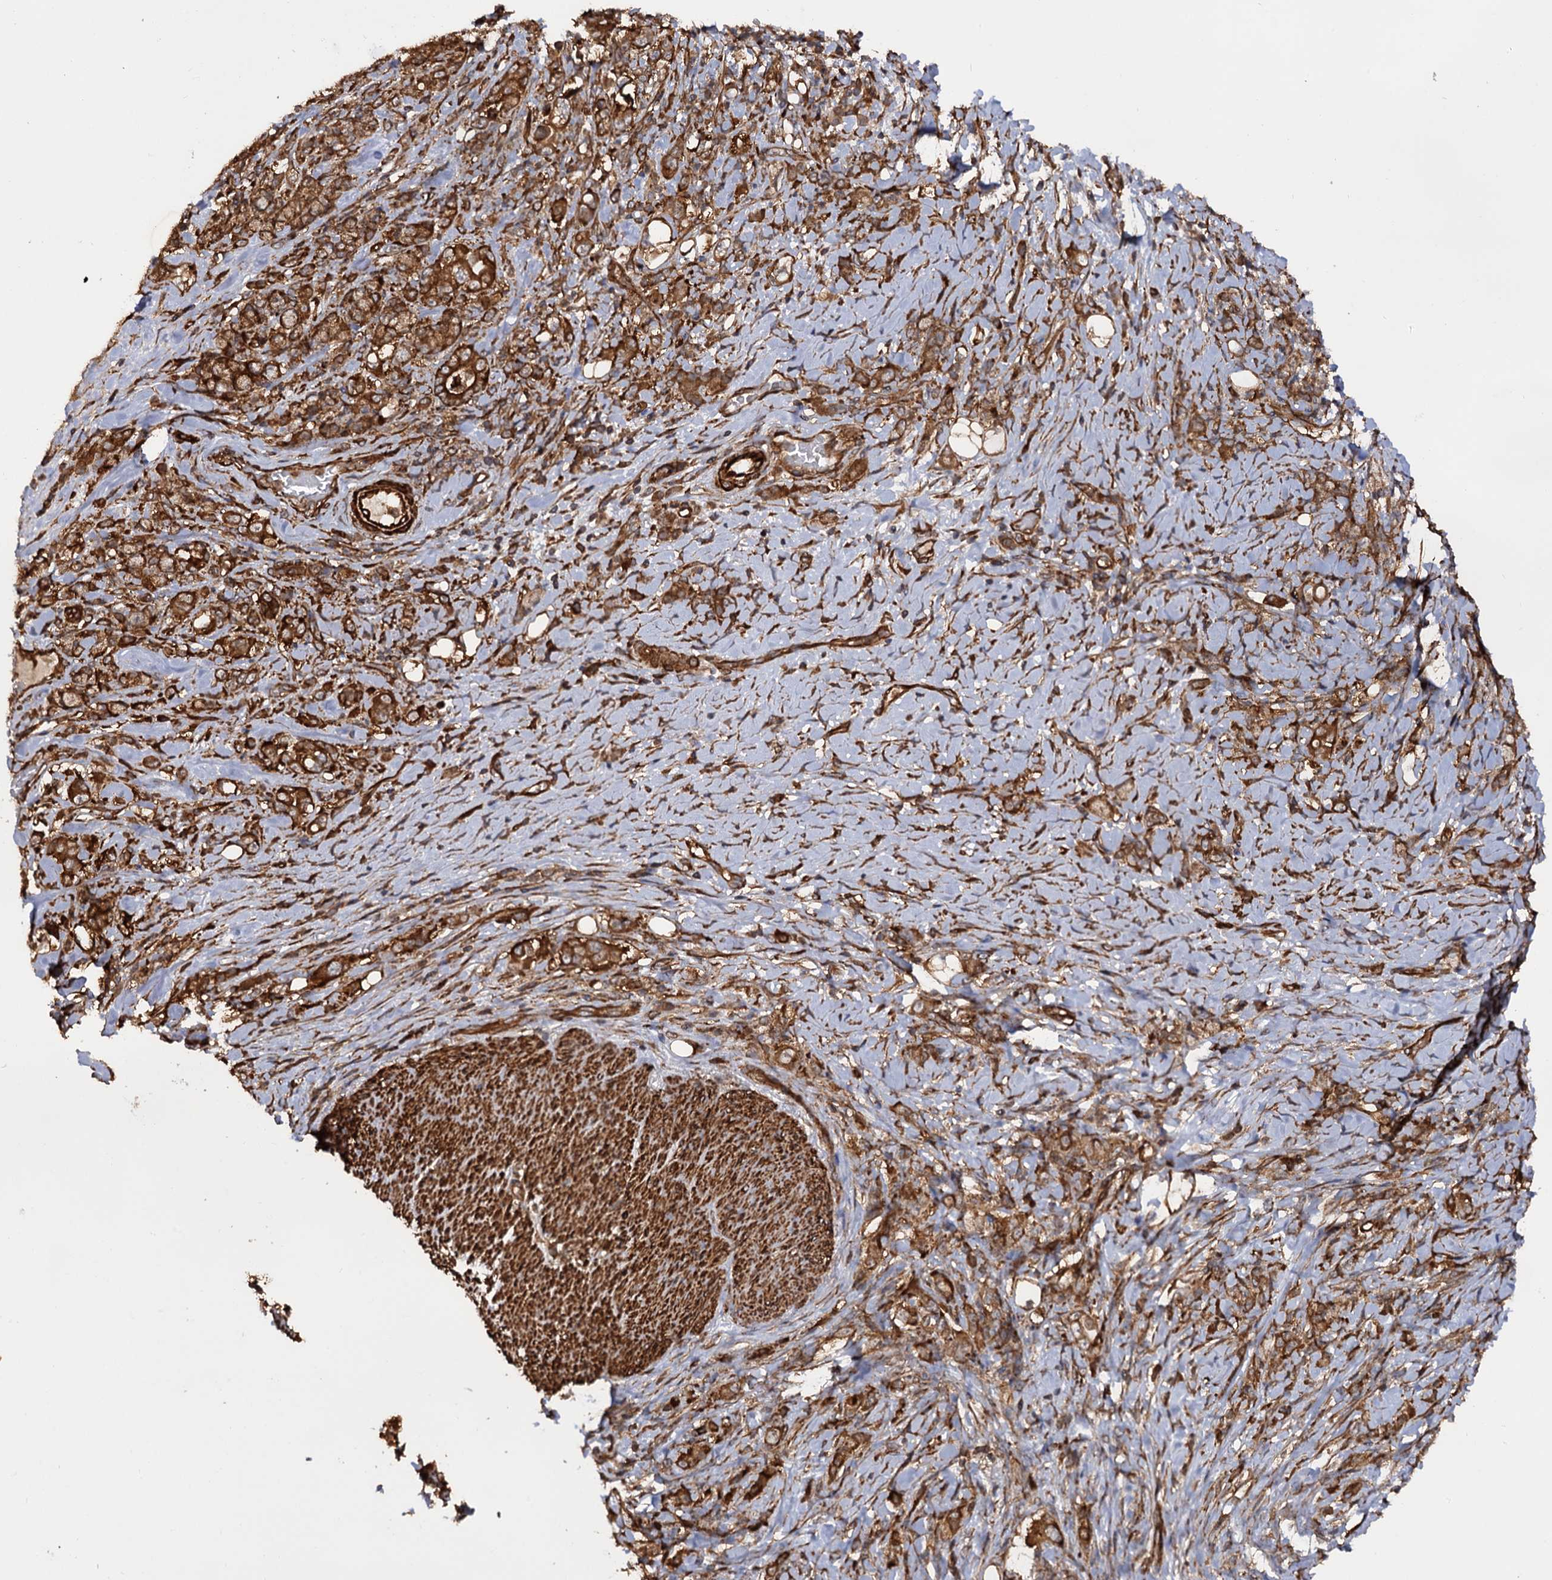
{"staining": {"intensity": "strong", "quantity": ">75%", "location": "cytoplasmic/membranous"}, "tissue": "stomach cancer", "cell_type": "Tumor cells", "image_type": "cancer", "snomed": [{"axis": "morphology", "description": "Adenocarcinoma, NOS"}, {"axis": "topography", "description": "Stomach"}], "caption": "Immunohistochemistry (IHC) image of human stomach adenocarcinoma stained for a protein (brown), which exhibits high levels of strong cytoplasmic/membranous positivity in about >75% of tumor cells.", "gene": "ATP8B4", "patient": {"sex": "female", "age": 79}}